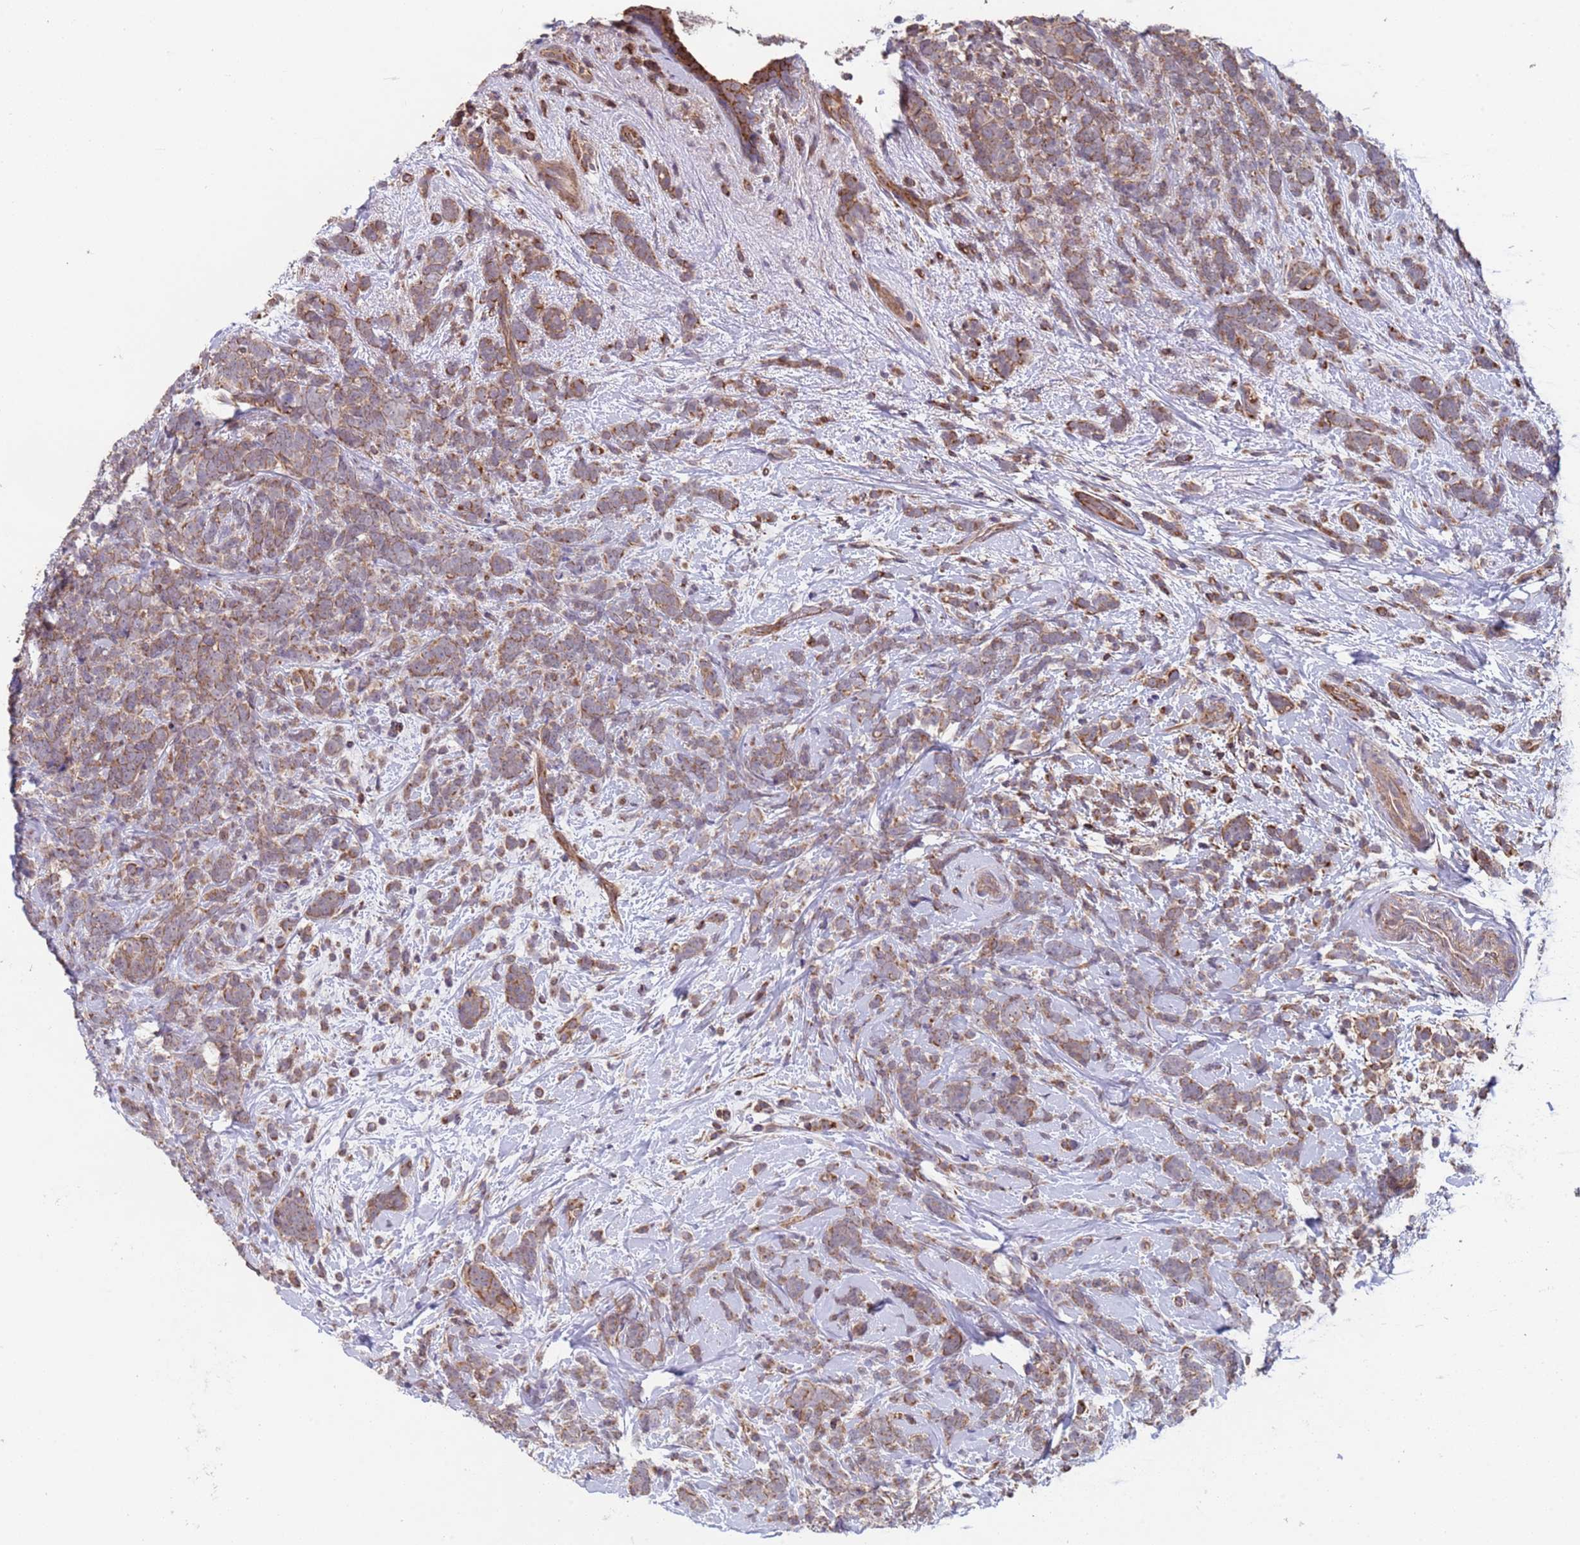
{"staining": {"intensity": "weak", "quantity": ">75%", "location": "cytoplasmic/membranous"}, "tissue": "breast cancer", "cell_type": "Tumor cells", "image_type": "cancer", "snomed": [{"axis": "morphology", "description": "Lobular carcinoma"}, {"axis": "topography", "description": "Breast"}], "caption": "This histopathology image reveals breast cancer stained with IHC to label a protein in brown. The cytoplasmic/membranous of tumor cells show weak positivity for the protein. Nuclei are counter-stained blue.", "gene": "ACAD8", "patient": {"sex": "female", "age": 58}}